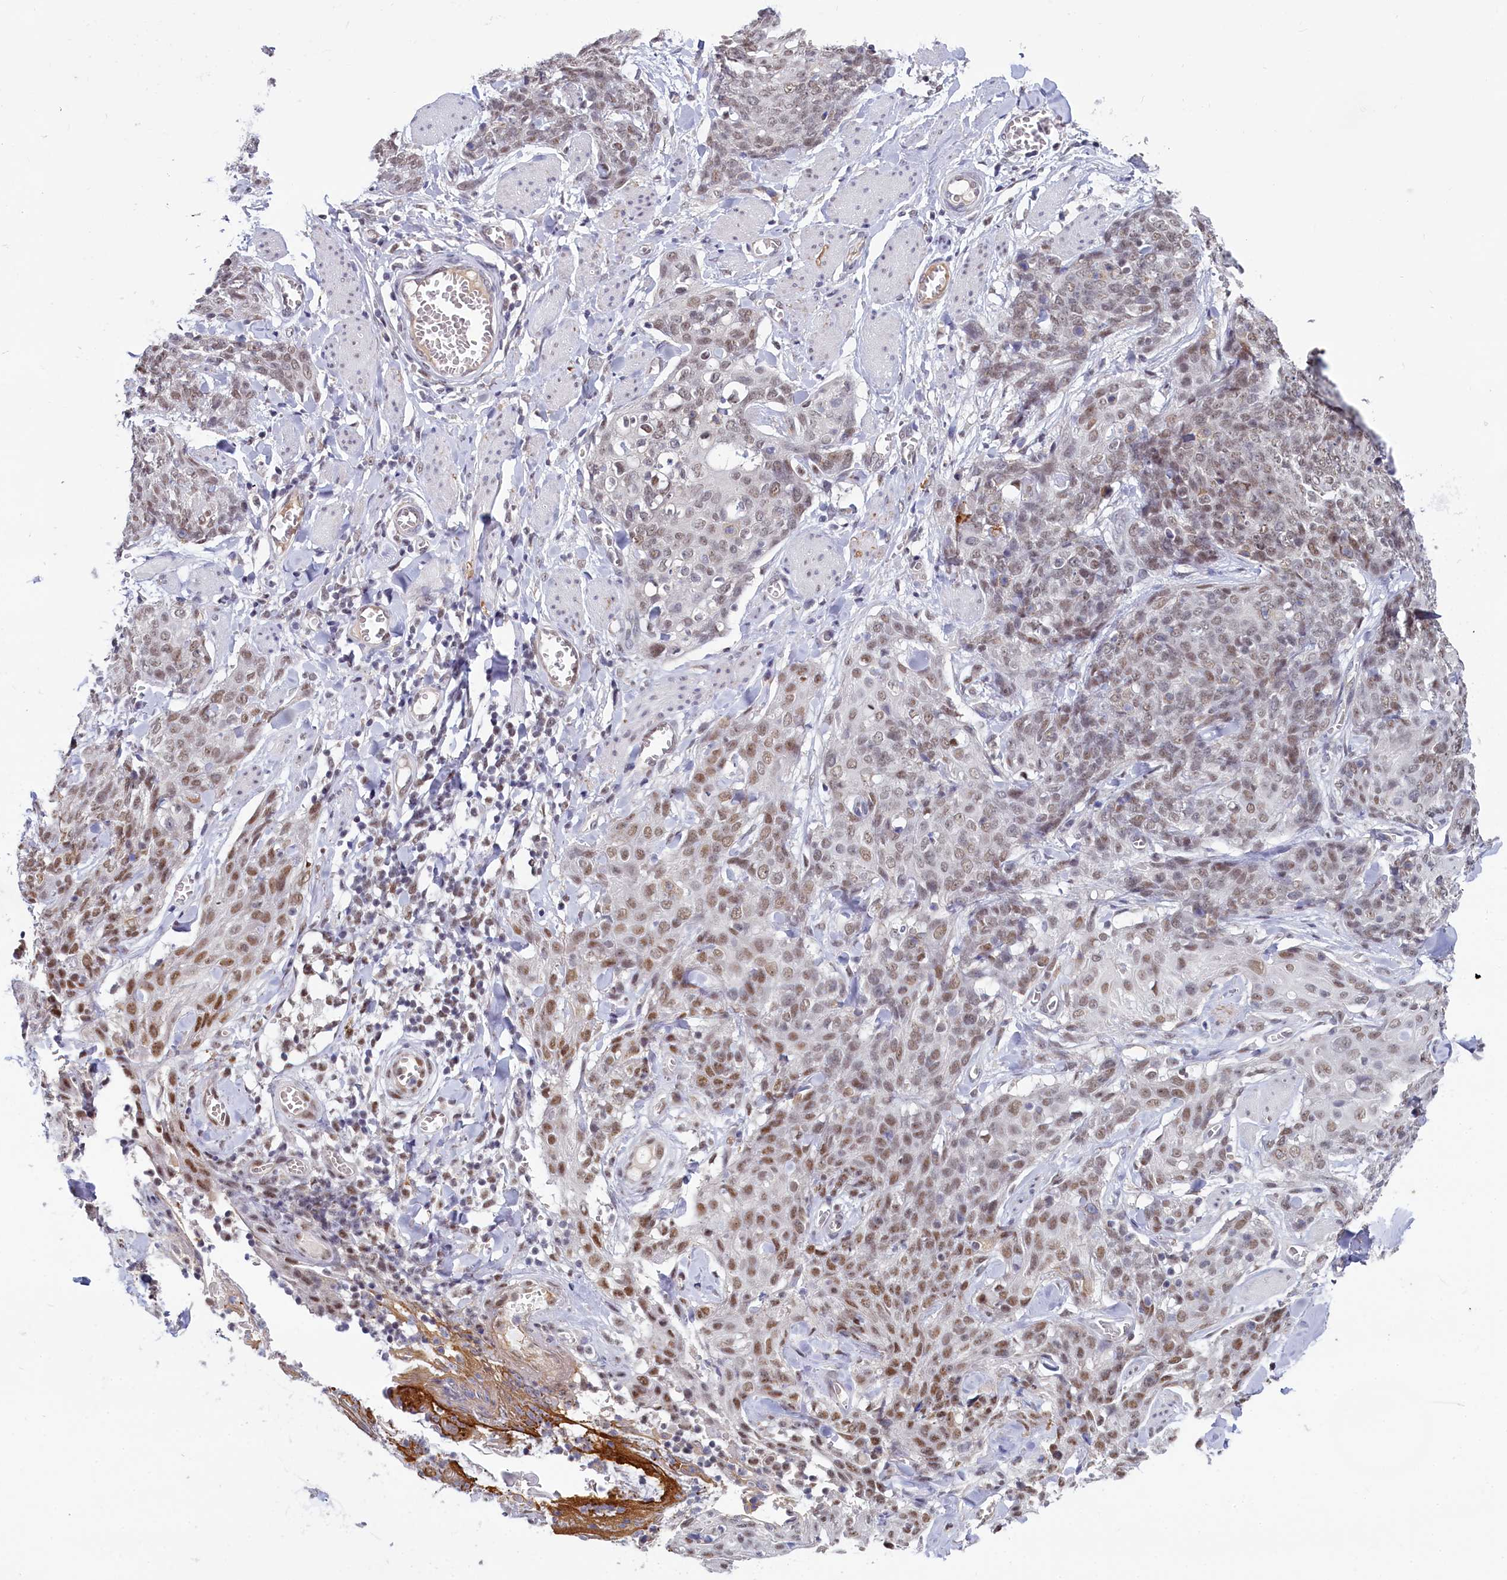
{"staining": {"intensity": "moderate", "quantity": "<25%", "location": "nuclear"}, "tissue": "skin cancer", "cell_type": "Tumor cells", "image_type": "cancer", "snomed": [{"axis": "morphology", "description": "Squamous cell carcinoma, NOS"}, {"axis": "topography", "description": "Skin"}, {"axis": "topography", "description": "Vulva"}], "caption": "Immunohistochemistry (IHC) image of neoplastic tissue: human skin cancer stained using immunohistochemistry (IHC) demonstrates low levels of moderate protein expression localized specifically in the nuclear of tumor cells, appearing as a nuclear brown color.", "gene": "PPHLN1", "patient": {"sex": "female", "age": 85}}